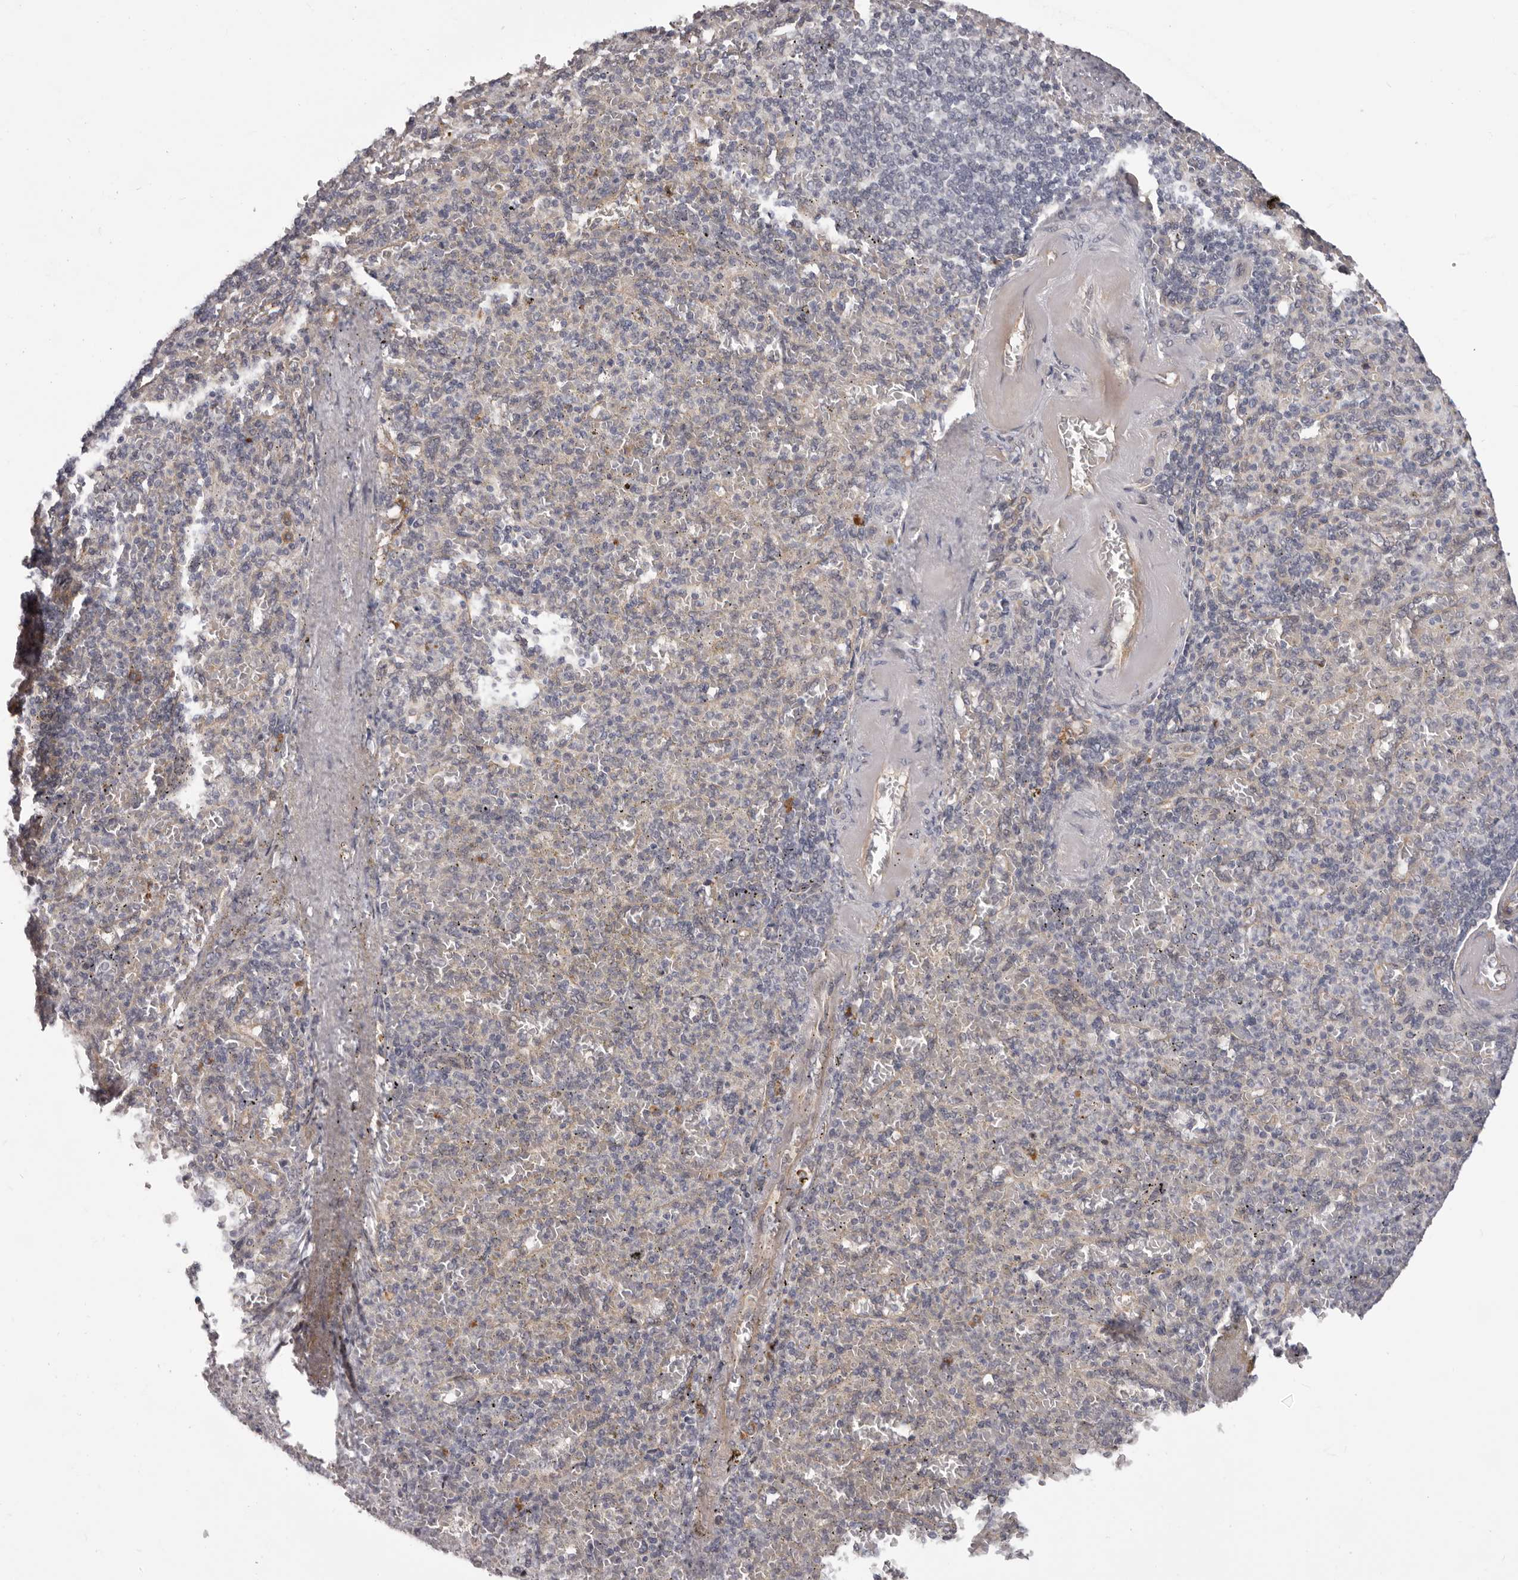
{"staining": {"intensity": "negative", "quantity": "none", "location": "none"}, "tissue": "spleen", "cell_type": "Cells in red pulp", "image_type": "normal", "snomed": [{"axis": "morphology", "description": "Normal tissue, NOS"}, {"axis": "topography", "description": "Spleen"}], "caption": "The immunohistochemistry (IHC) image has no significant expression in cells in red pulp of spleen. Nuclei are stained in blue.", "gene": "OTUD3", "patient": {"sex": "female", "age": 74}}